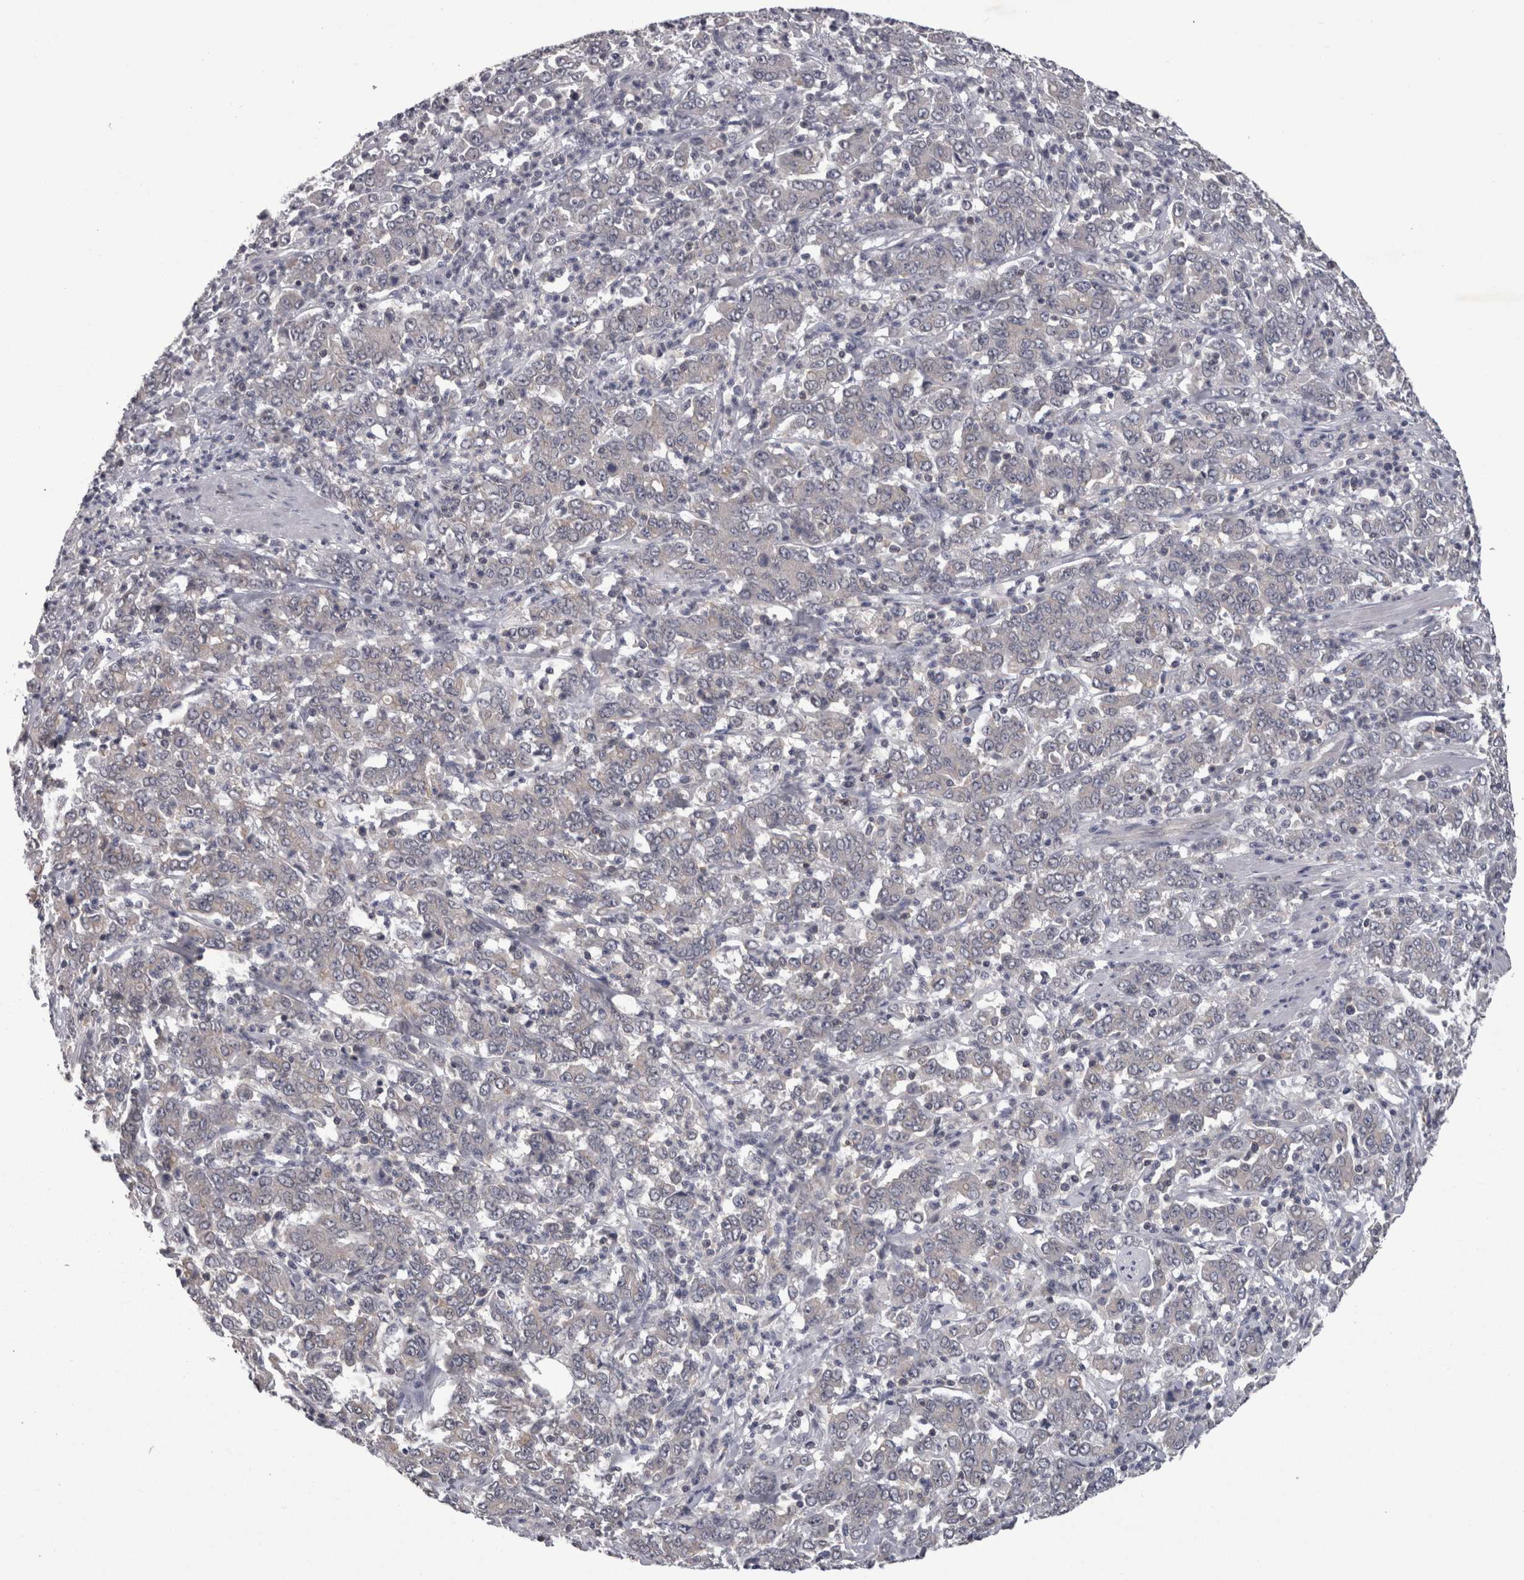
{"staining": {"intensity": "negative", "quantity": "none", "location": "none"}, "tissue": "stomach cancer", "cell_type": "Tumor cells", "image_type": "cancer", "snomed": [{"axis": "morphology", "description": "Adenocarcinoma, NOS"}, {"axis": "topography", "description": "Stomach, lower"}], "caption": "Immunohistochemistry (IHC) of human stomach cancer reveals no staining in tumor cells.", "gene": "PON3", "patient": {"sex": "female", "age": 71}}